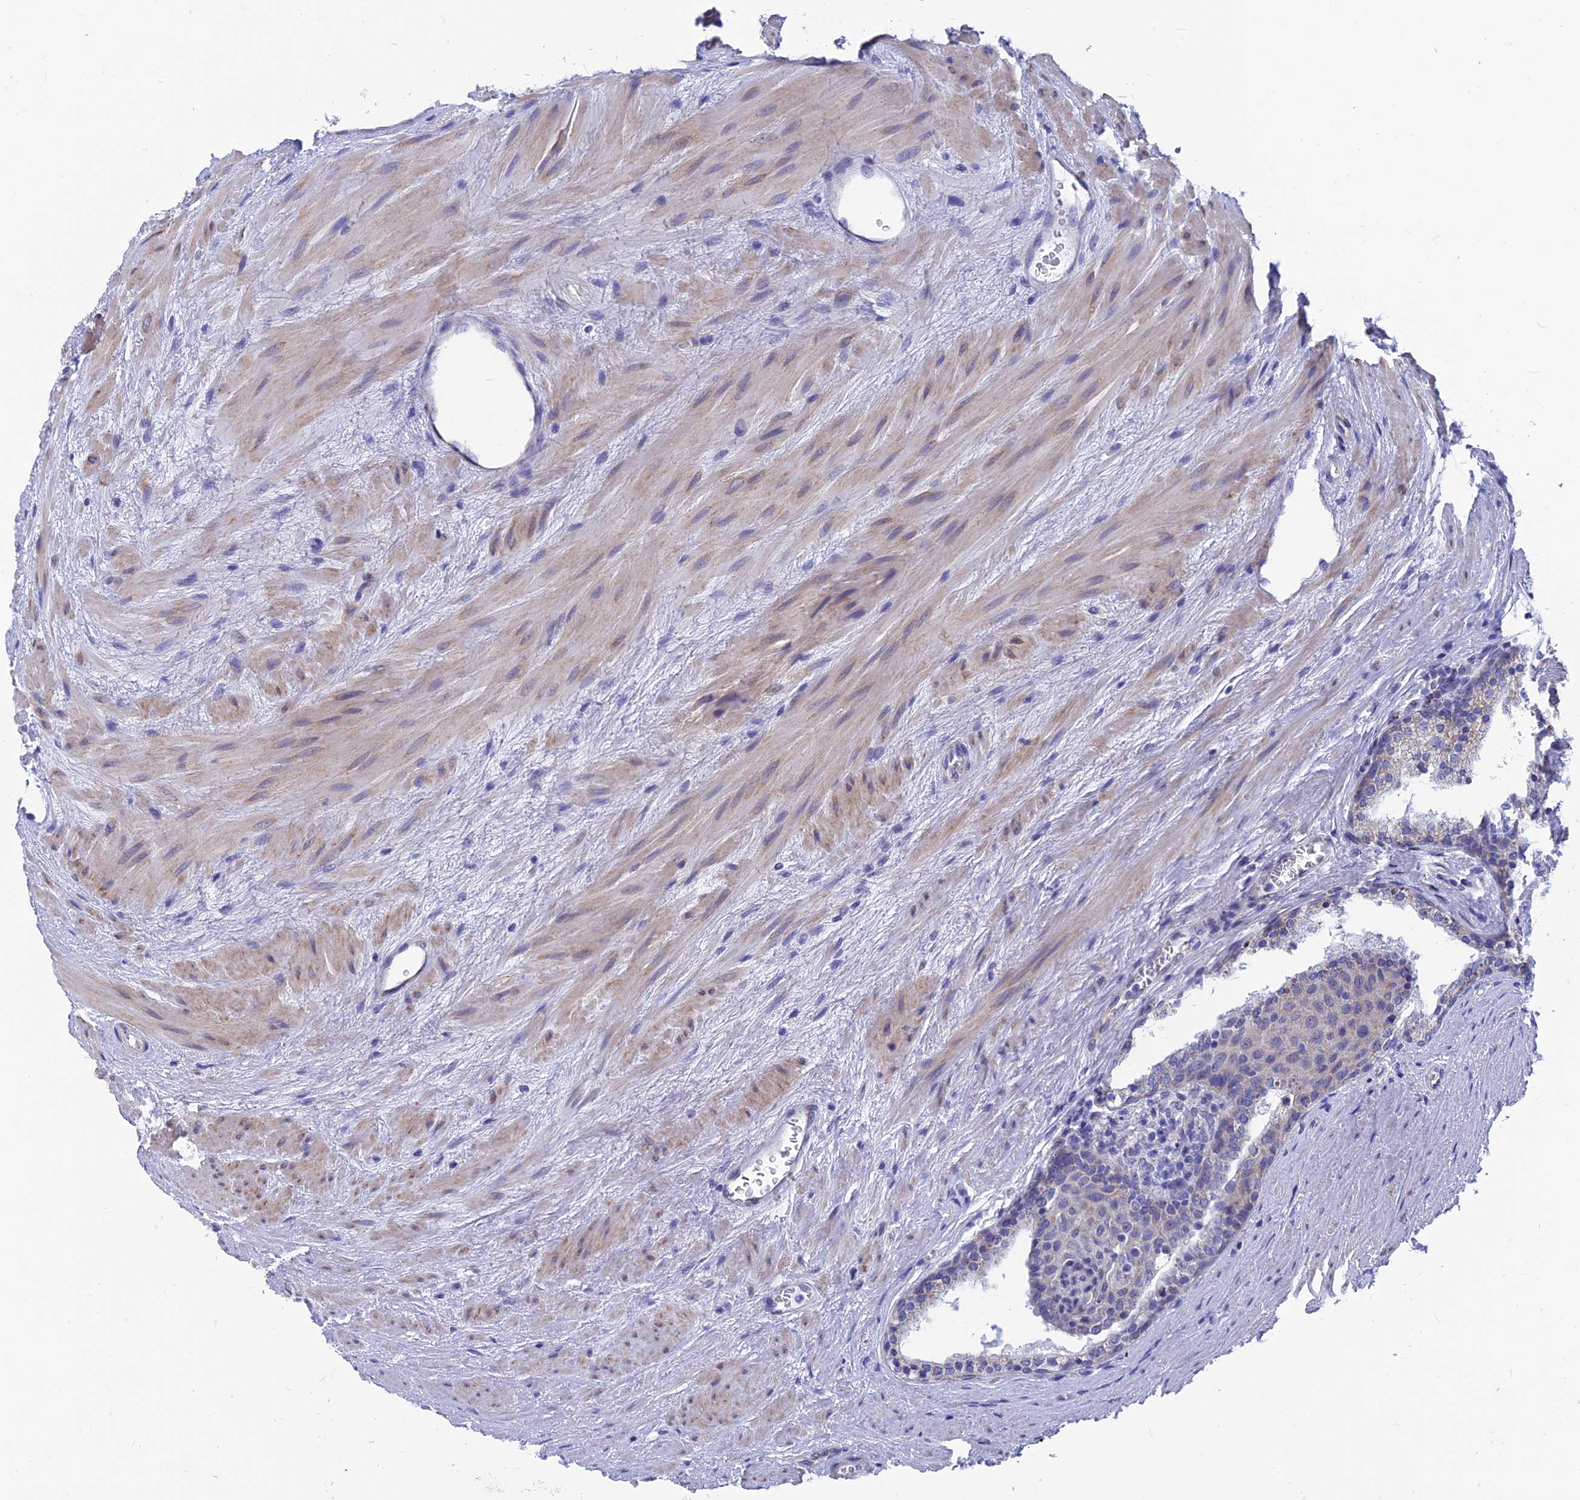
{"staining": {"intensity": "negative", "quantity": "none", "location": "none"}, "tissue": "prostate cancer", "cell_type": "Tumor cells", "image_type": "cancer", "snomed": [{"axis": "morphology", "description": "Adenocarcinoma, High grade"}, {"axis": "topography", "description": "Prostate"}], "caption": "There is no significant positivity in tumor cells of prostate high-grade adenocarcinoma.", "gene": "AK4", "patient": {"sex": "male", "age": 56}}